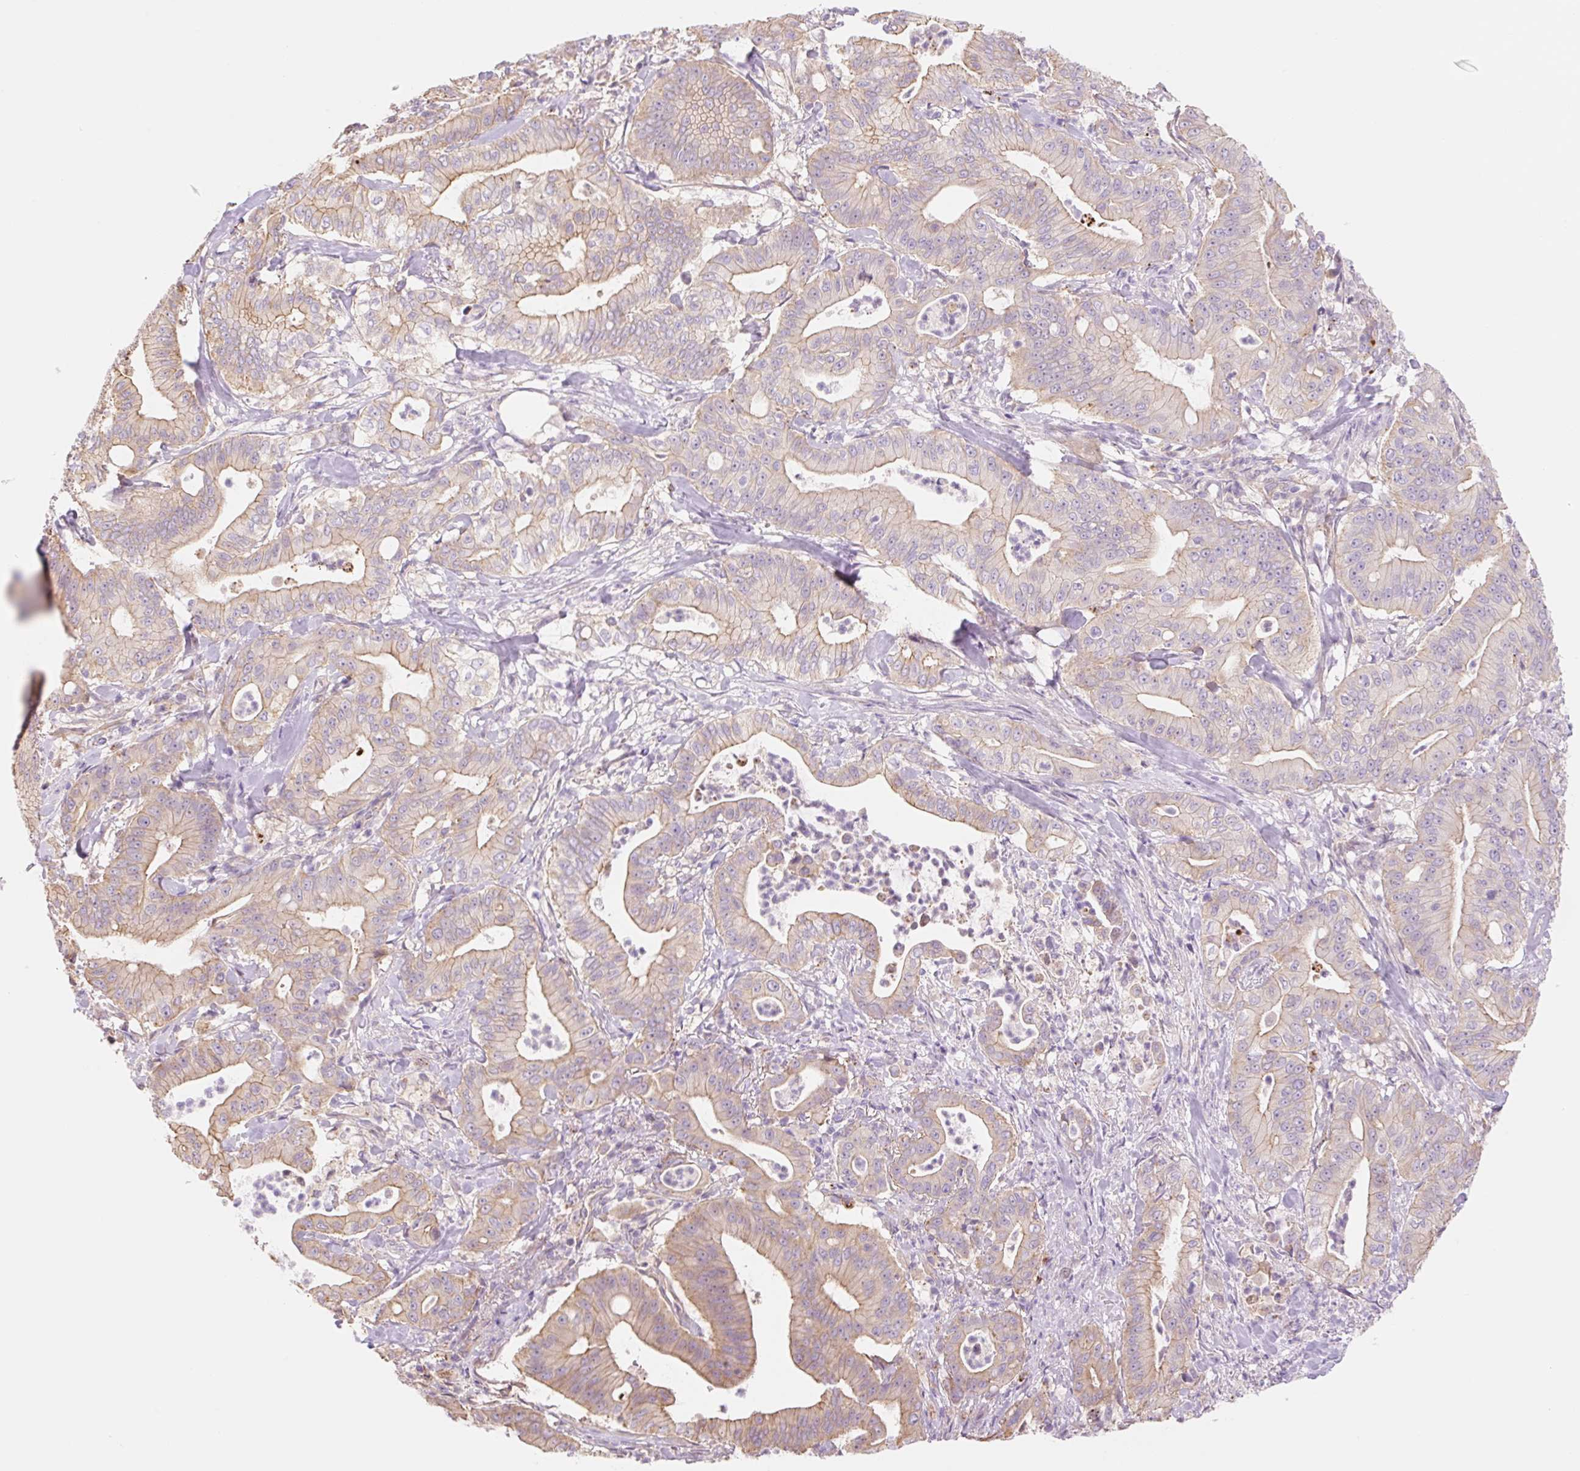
{"staining": {"intensity": "moderate", "quantity": ">75%", "location": "cytoplasmic/membranous"}, "tissue": "pancreatic cancer", "cell_type": "Tumor cells", "image_type": "cancer", "snomed": [{"axis": "morphology", "description": "Adenocarcinoma, NOS"}, {"axis": "topography", "description": "Pancreas"}], "caption": "A medium amount of moderate cytoplasmic/membranous expression is identified in approximately >75% of tumor cells in adenocarcinoma (pancreatic) tissue. (DAB (3,3'-diaminobenzidine) IHC with brightfield microscopy, high magnification).", "gene": "NLRP5", "patient": {"sex": "male", "age": 71}}